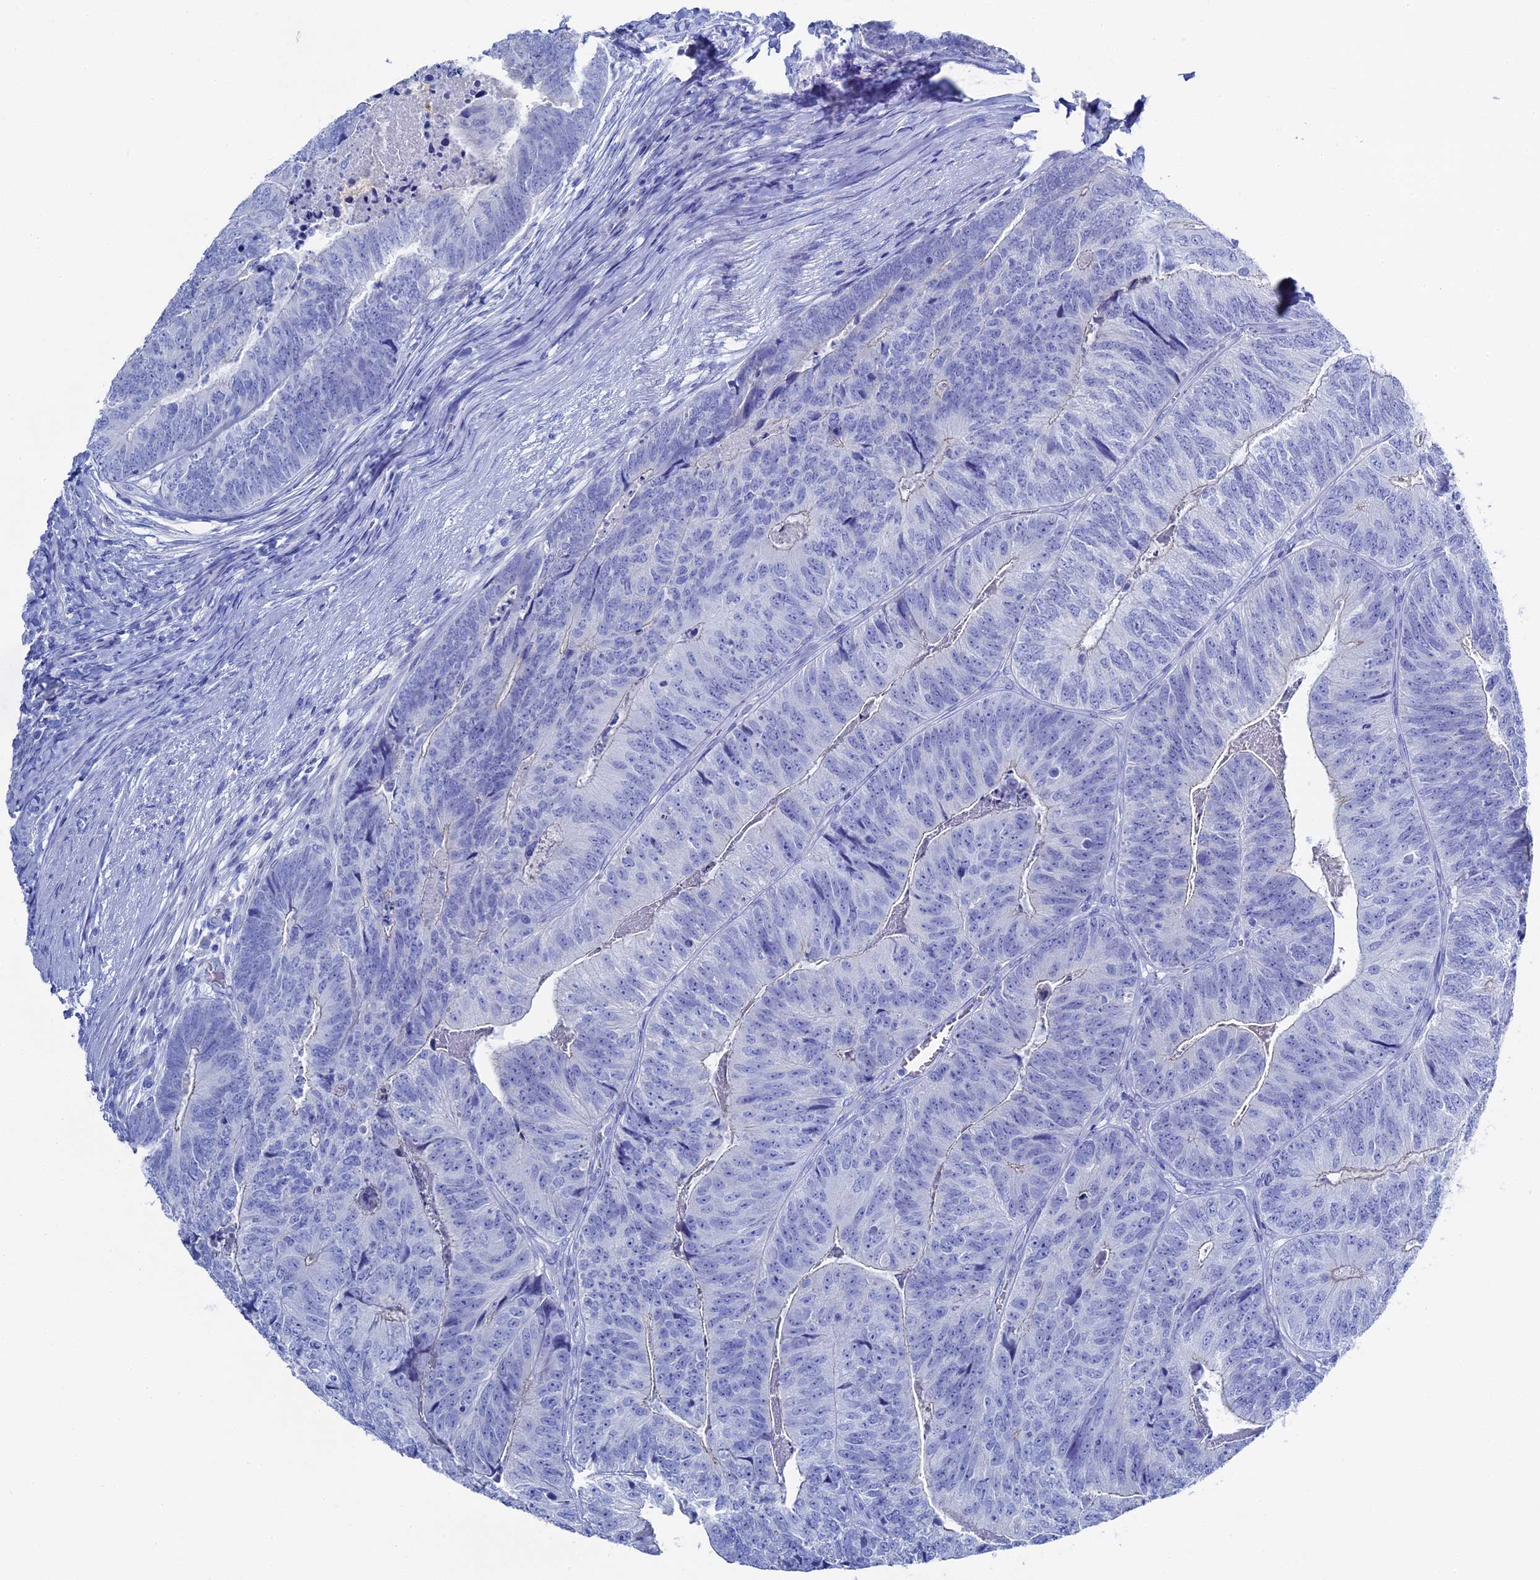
{"staining": {"intensity": "negative", "quantity": "none", "location": "none"}, "tissue": "colorectal cancer", "cell_type": "Tumor cells", "image_type": "cancer", "snomed": [{"axis": "morphology", "description": "Adenocarcinoma, NOS"}, {"axis": "topography", "description": "Colon"}], "caption": "The immunohistochemistry (IHC) photomicrograph has no significant positivity in tumor cells of colorectal adenocarcinoma tissue.", "gene": "UNC119", "patient": {"sex": "female", "age": 67}}